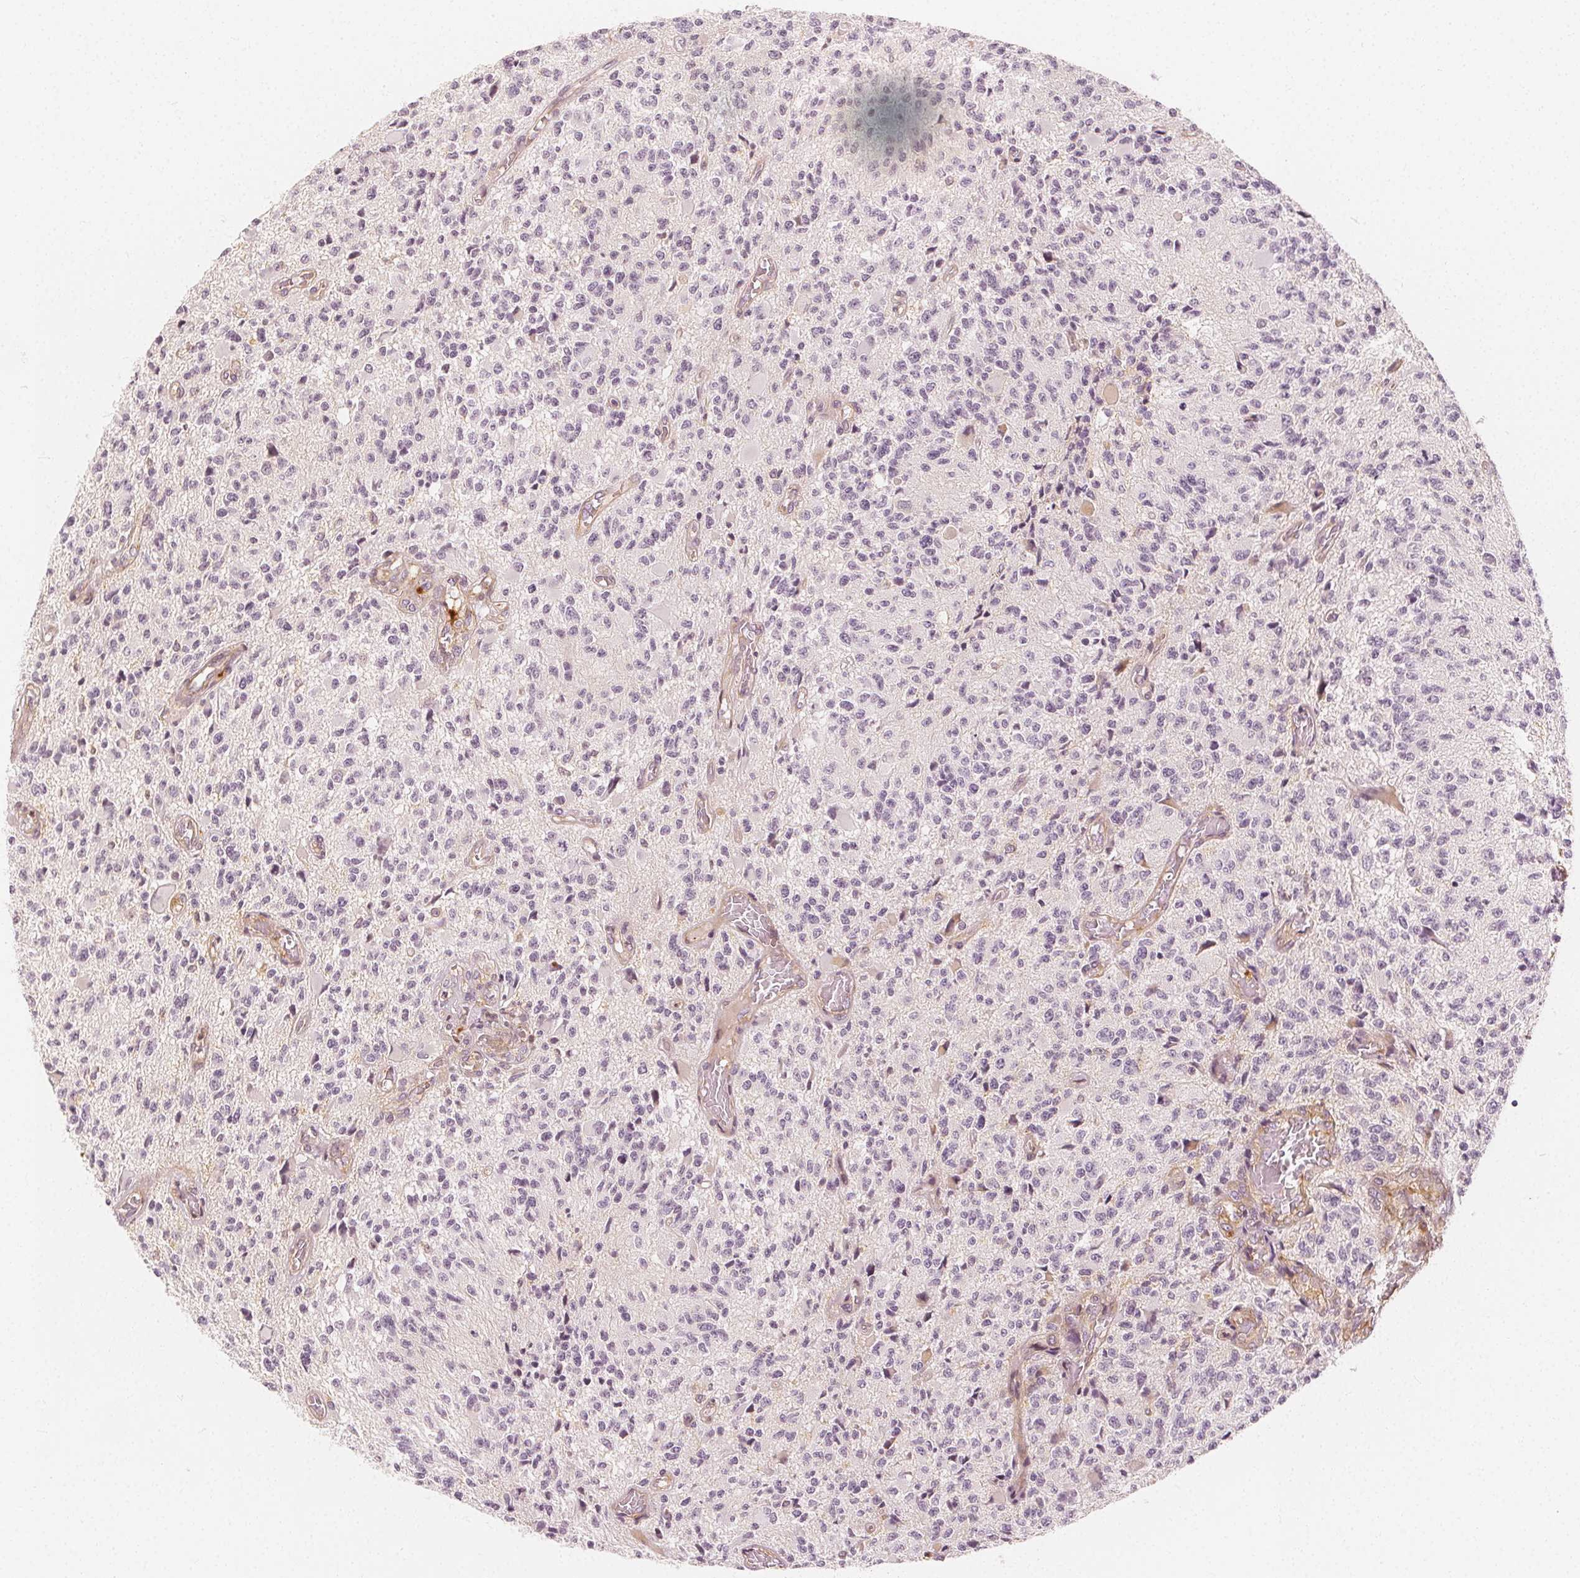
{"staining": {"intensity": "negative", "quantity": "none", "location": "none"}, "tissue": "glioma", "cell_type": "Tumor cells", "image_type": "cancer", "snomed": [{"axis": "morphology", "description": "Glioma, malignant, High grade"}, {"axis": "topography", "description": "Brain"}], "caption": "DAB (3,3'-diaminobenzidine) immunohistochemical staining of malignant high-grade glioma displays no significant positivity in tumor cells.", "gene": "ARHGAP26", "patient": {"sex": "female", "age": 63}}